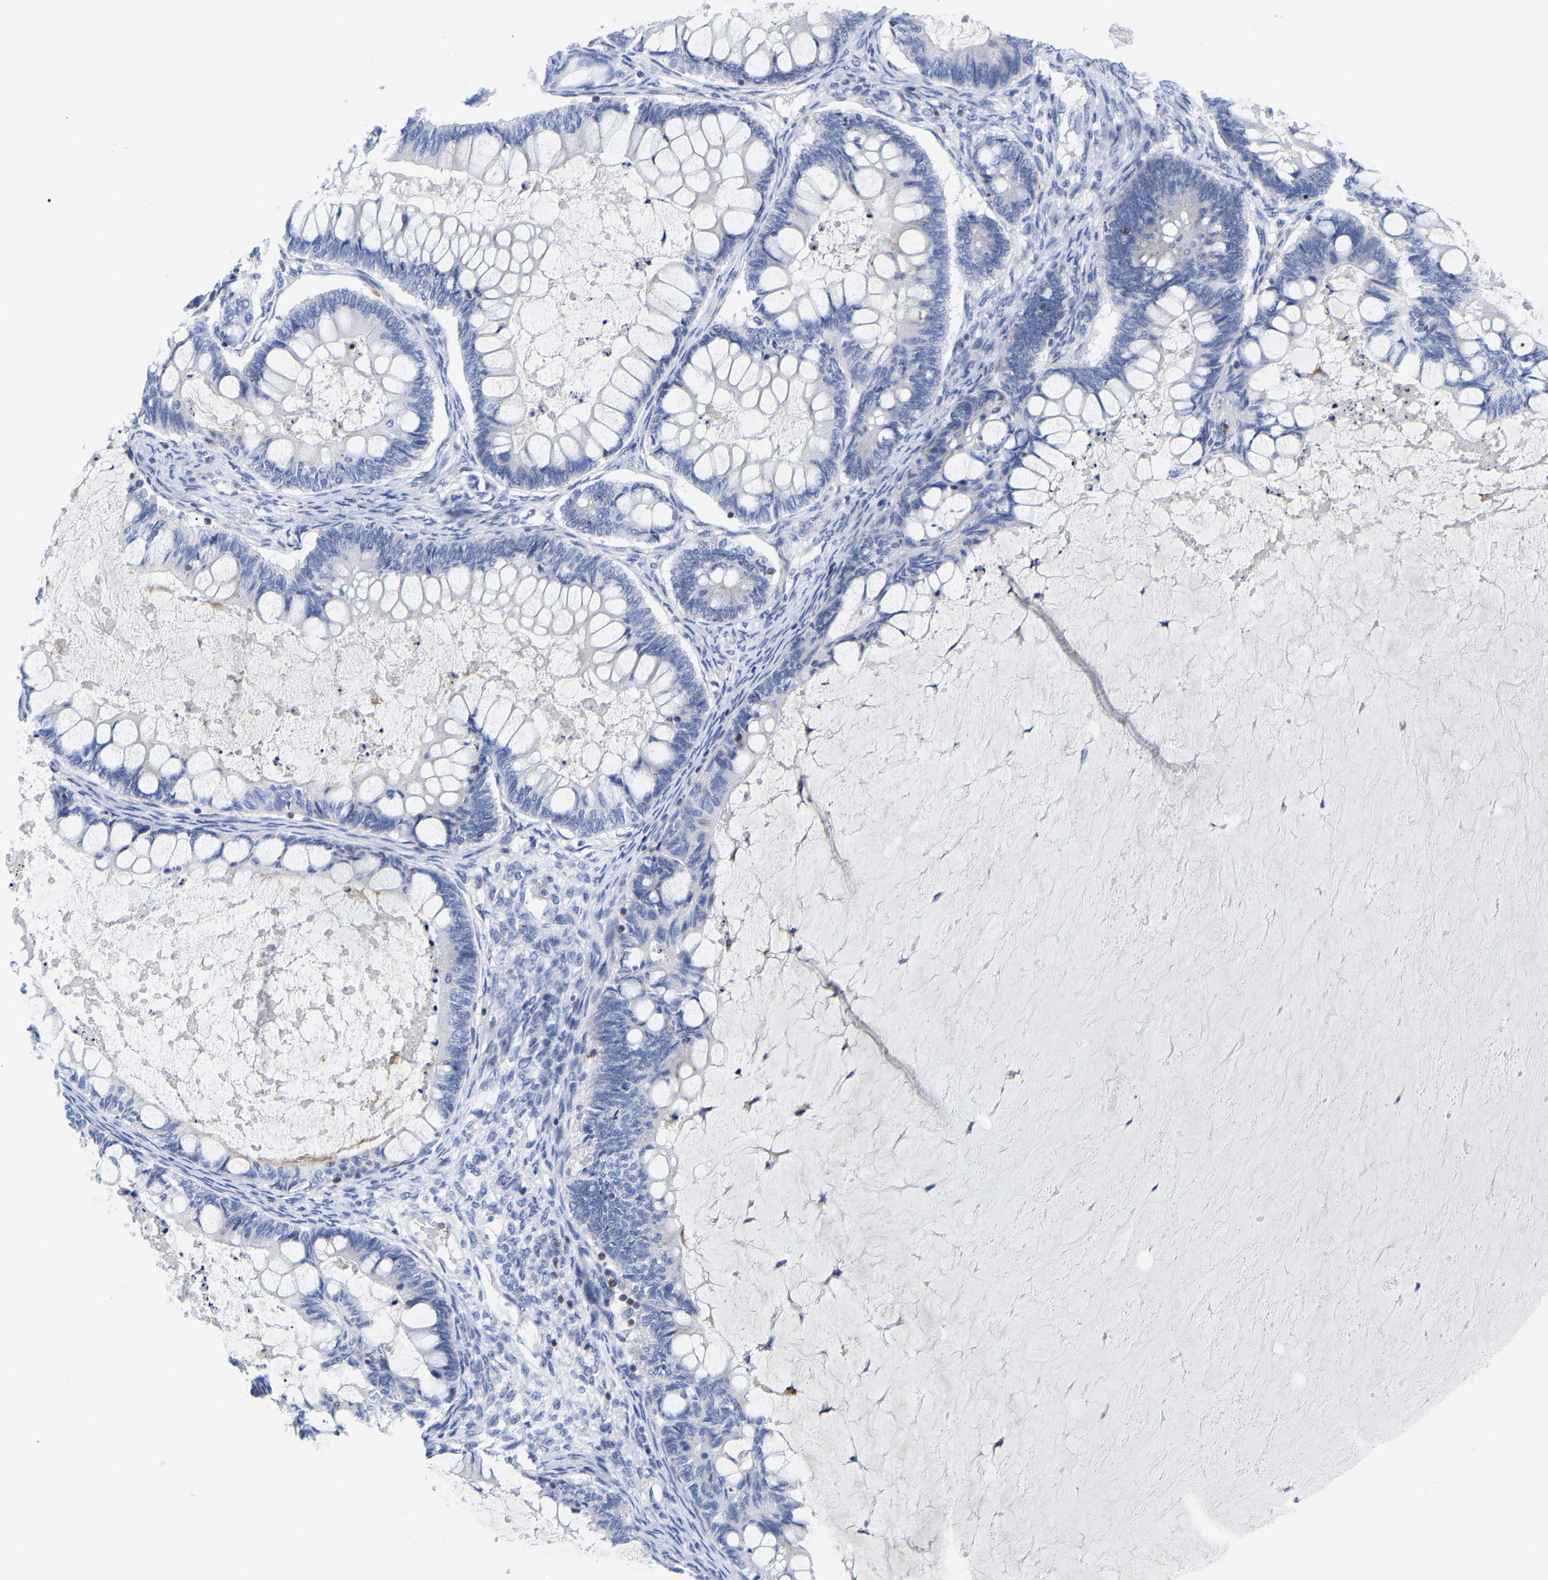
{"staining": {"intensity": "negative", "quantity": "none", "location": "none"}, "tissue": "ovarian cancer", "cell_type": "Tumor cells", "image_type": "cancer", "snomed": [{"axis": "morphology", "description": "Cystadenocarcinoma, mucinous, NOS"}, {"axis": "topography", "description": "Ovary"}], "caption": "Immunohistochemical staining of mucinous cystadenocarcinoma (ovarian) demonstrates no significant positivity in tumor cells.", "gene": "PTPN7", "patient": {"sex": "female", "age": 61}}